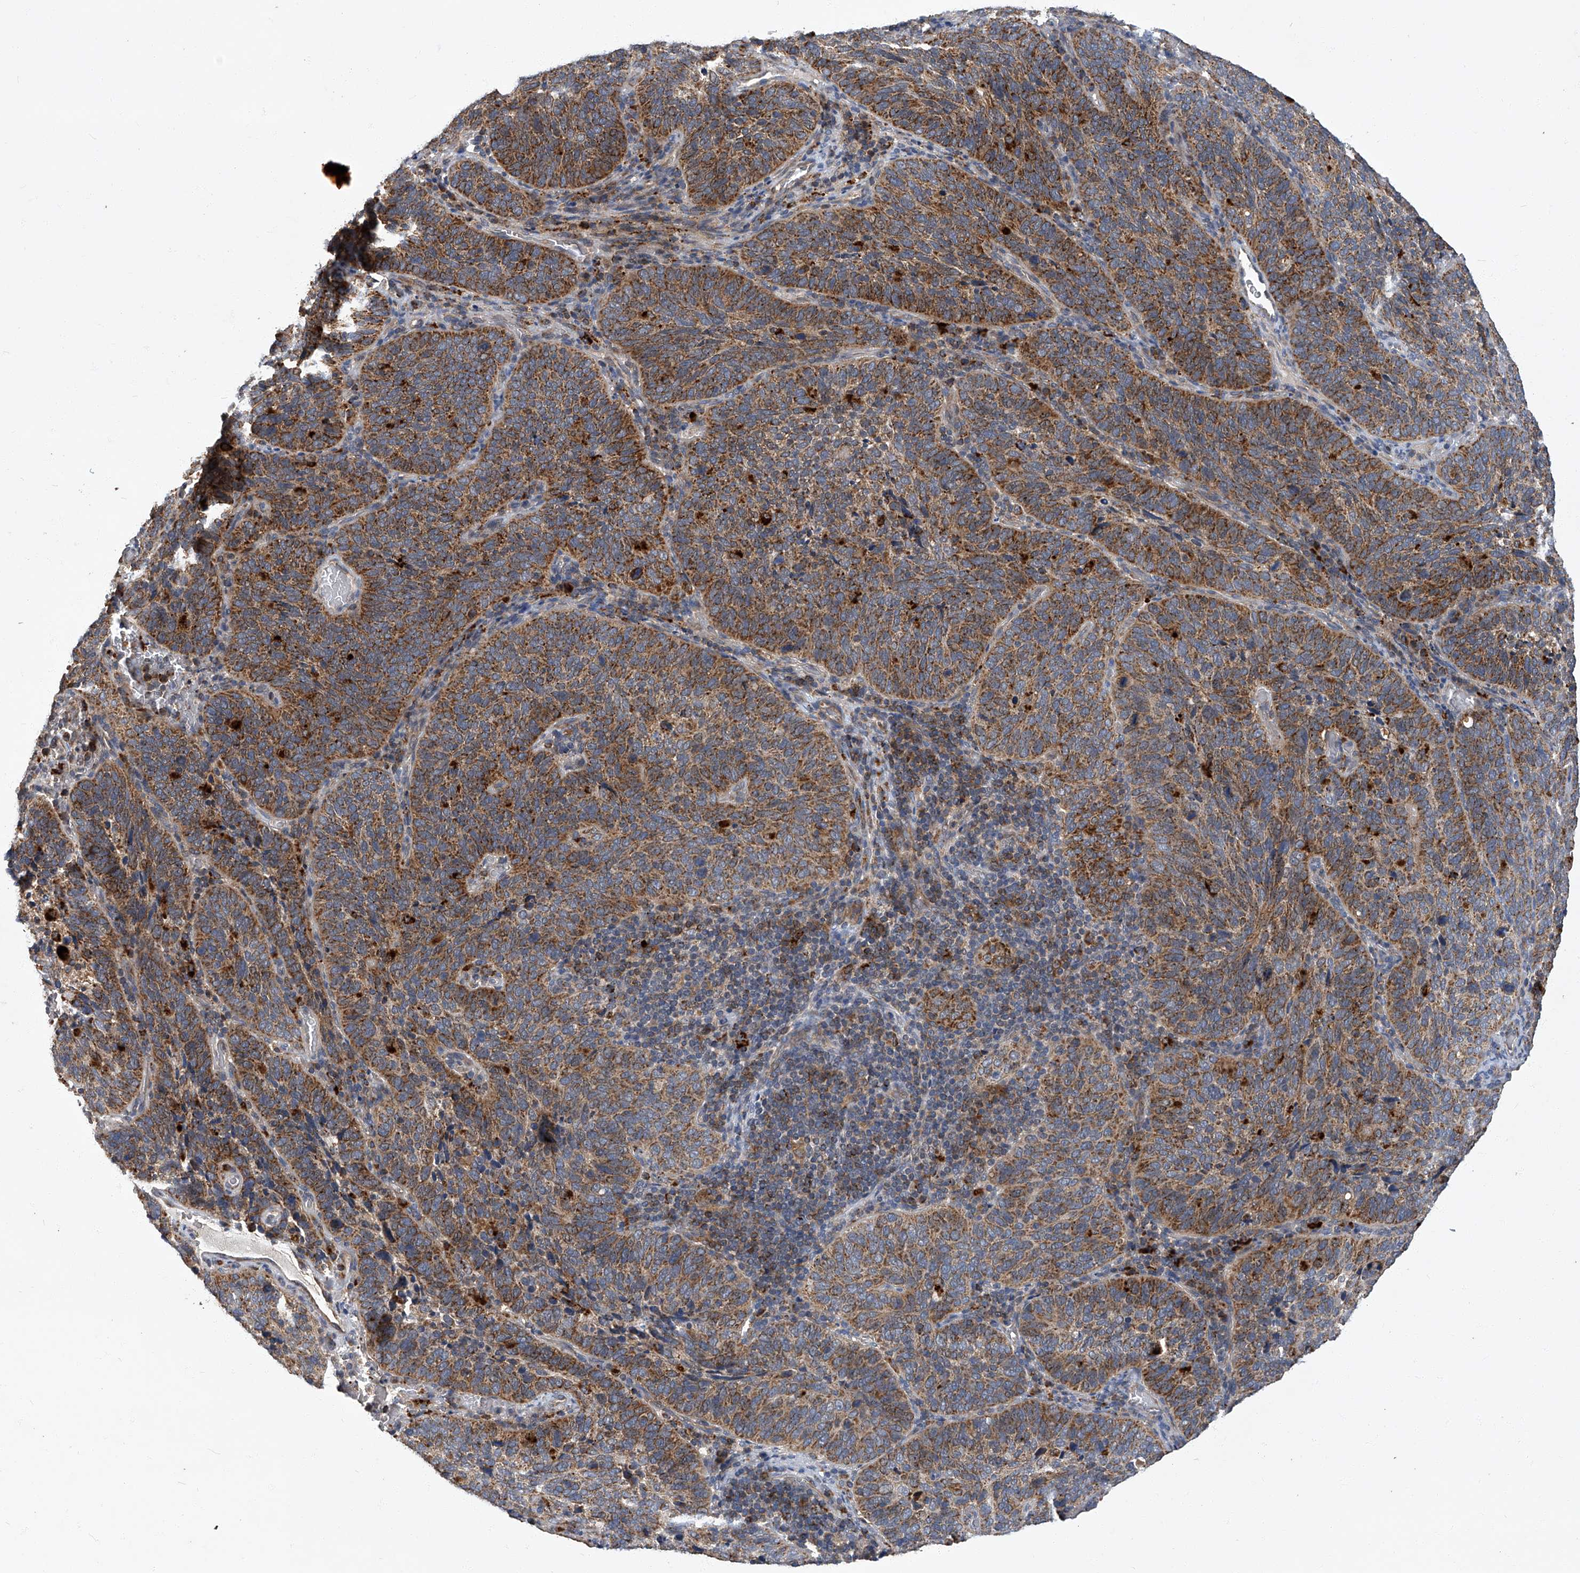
{"staining": {"intensity": "moderate", "quantity": ">75%", "location": "cytoplasmic/membranous"}, "tissue": "cervical cancer", "cell_type": "Tumor cells", "image_type": "cancer", "snomed": [{"axis": "morphology", "description": "Squamous cell carcinoma, NOS"}, {"axis": "topography", "description": "Cervix"}], "caption": "There is medium levels of moderate cytoplasmic/membranous positivity in tumor cells of cervical cancer, as demonstrated by immunohistochemical staining (brown color).", "gene": "TNFRSF13B", "patient": {"sex": "female", "age": 60}}